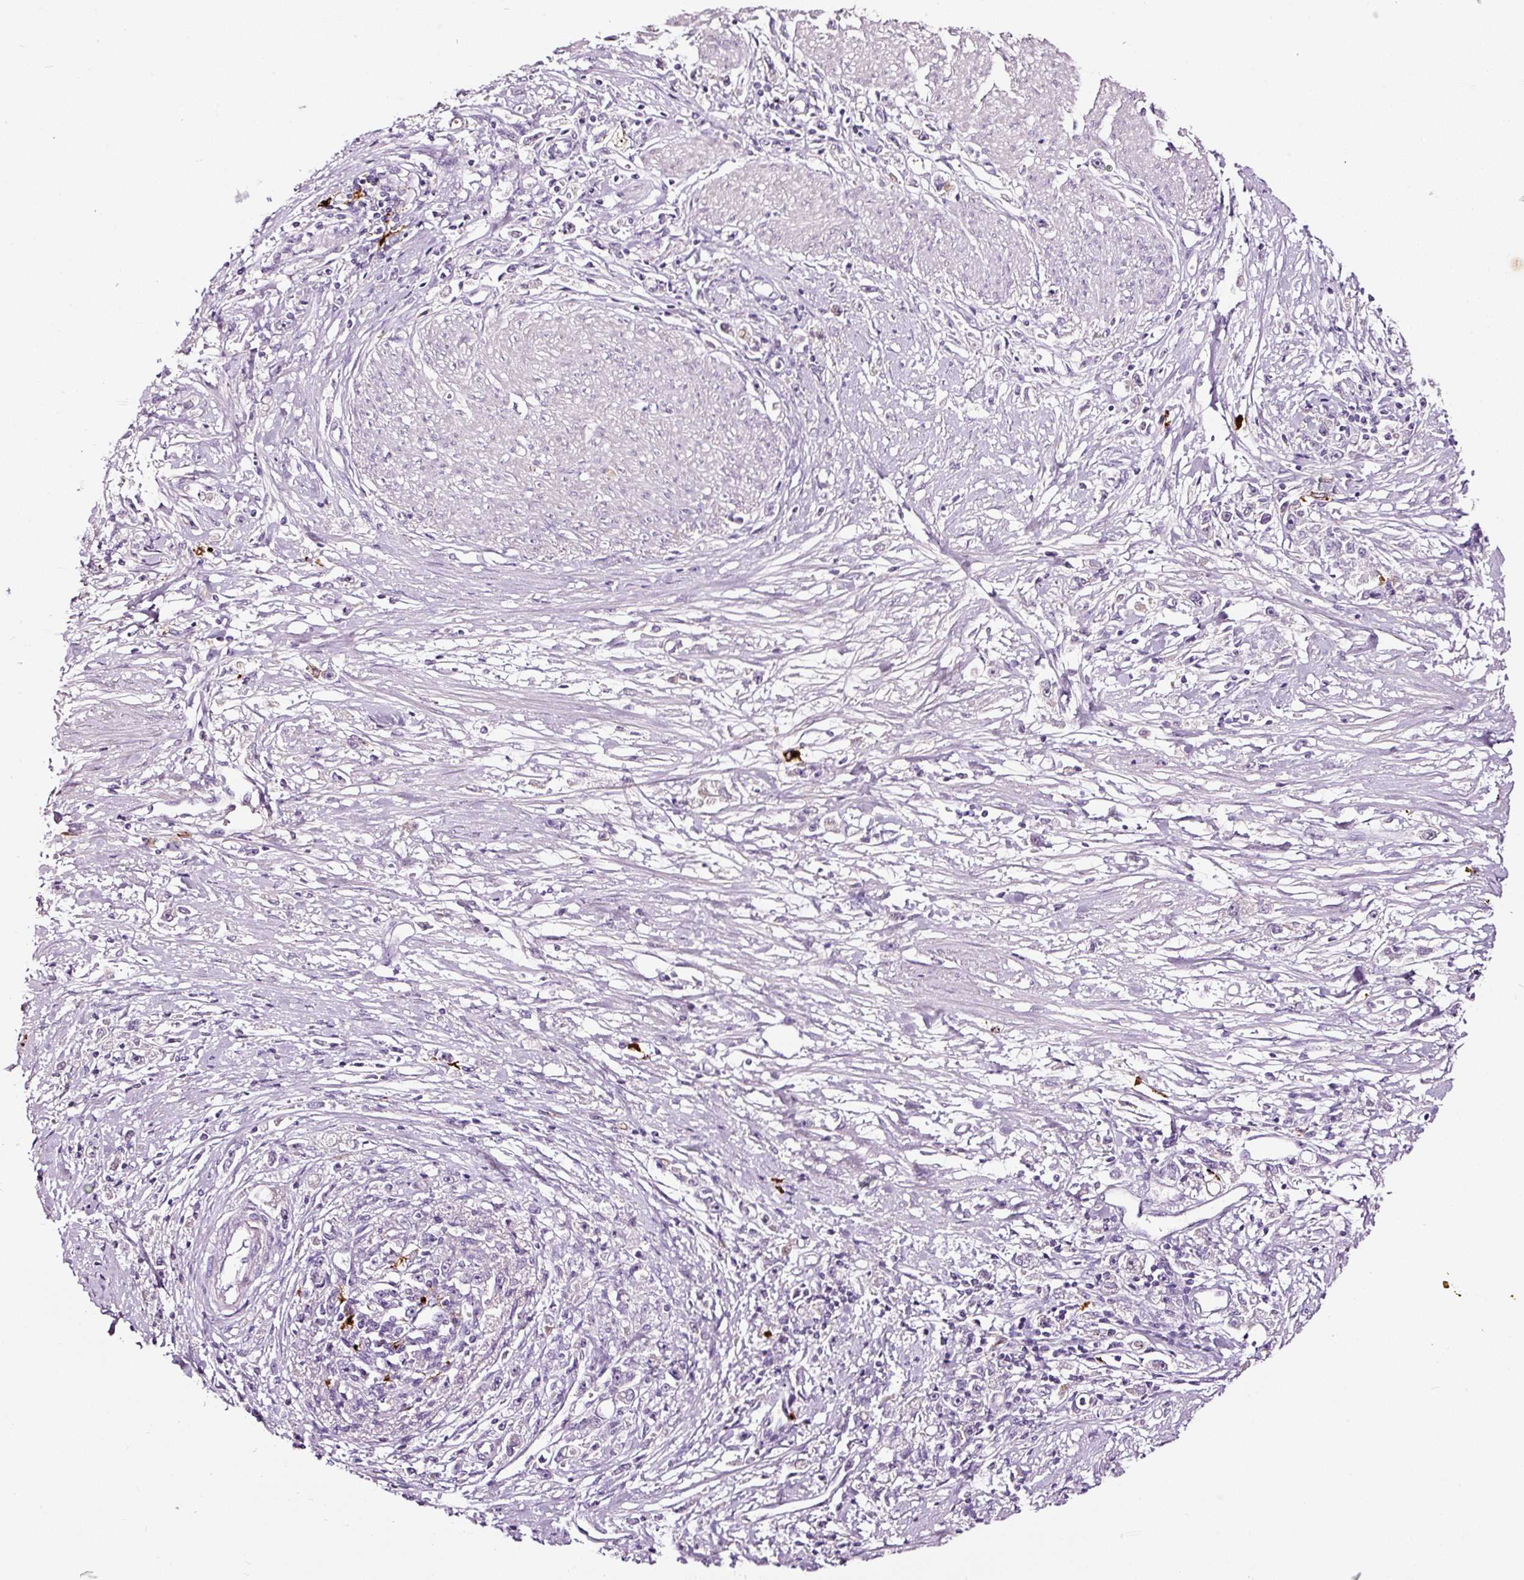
{"staining": {"intensity": "negative", "quantity": "none", "location": "none"}, "tissue": "stomach cancer", "cell_type": "Tumor cells", "image_type": "cancer", "snomed": [{"axis": "morphology", "description": "Adenocarcinoma, NOS"}, {"axis": "topography", "description": "Stomach"}], "caption": "High magnification brightfield microscopy of stomach cancer stained with DAB (brown) and counterstained with hematoxylin (blue): tumor cells show no significant positivity. (Stains: DAB (3,3'-diaminobenzidine) immunohistochemistry (IHC) with hematoxylin counter stain, Microscopy: brightfield microscopy at high magnification).", "gene": "LAMP3", "patient": {"sex": "female", "age": 59}}